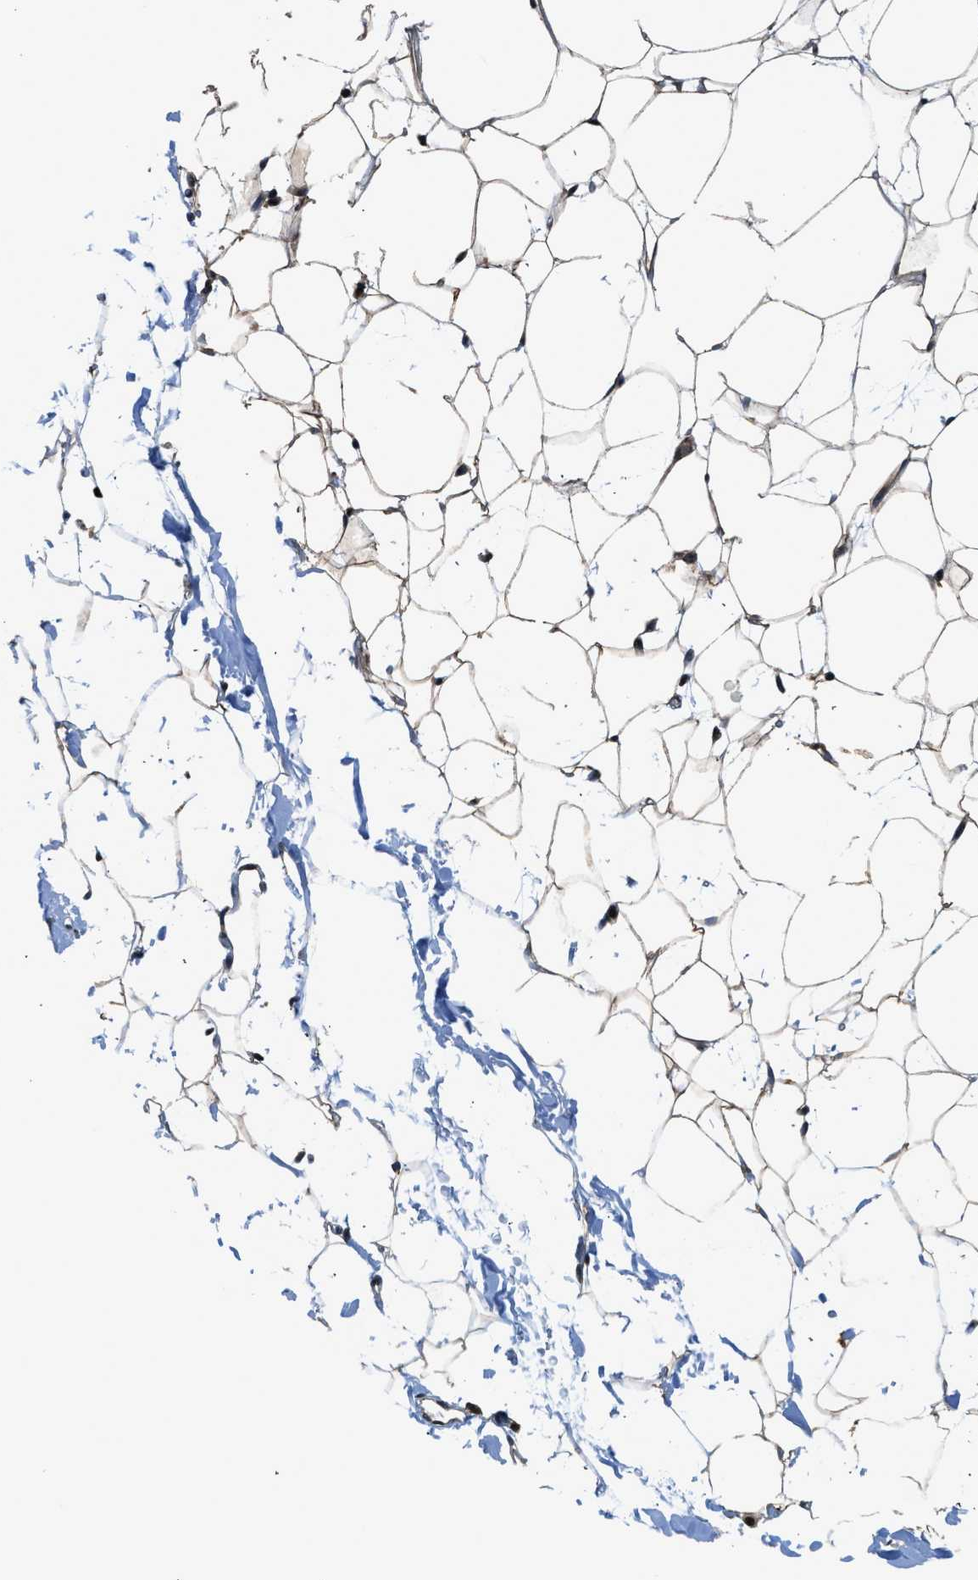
{"staining": {"intensity": "strong", "quantity": ">75%", "location": "cytoplasmic/membranous,nuclear"}, "tissue": "adipose tissue", "cell_type": "Adipocytes", "image_type": "normal", "snomed": [{"axis": "morphology", "description": "Normal tissue, NOS"}, {"axis": "topography", "description": "Breast"}, {"axis": "topography", "description": "Soft tissue"}], "caption": "Protein staining reveals strong cytoplasmic/membranous,nuclear positivity in approximately >75% of adipocytes in unremarkable adipose tissue. The protein is stained brown, and the nuclei are stained in blue (DAB (3,3'-diaminobenzidine) IHC with brightfield microscopy, high magnification).", "gene": "RETREG3", "patient": {"sex": "female", "age": 75}}